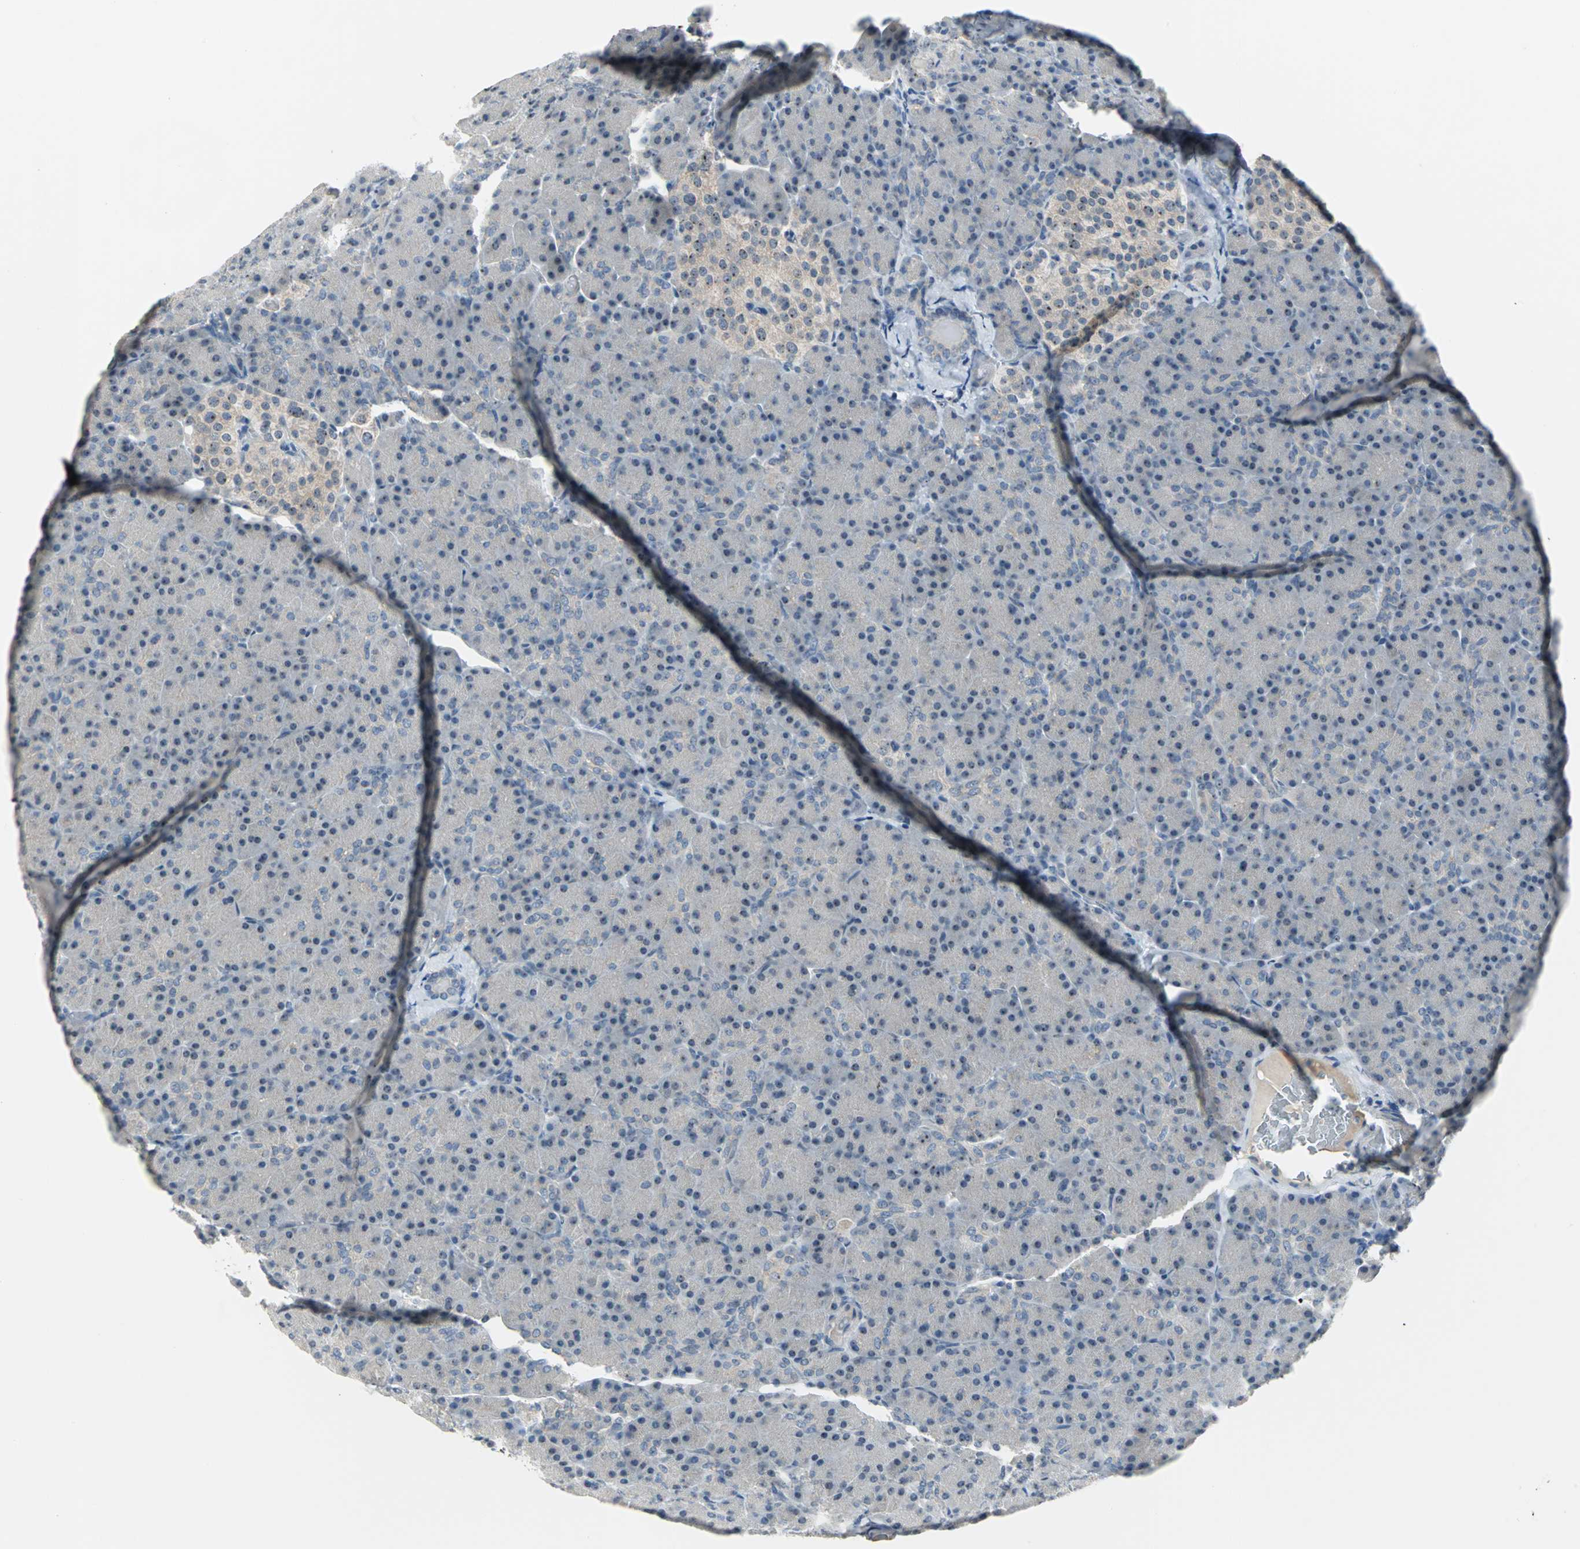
{"staining": {"intensity": "moderate", "quantity": ">75%", "location": "nuclear"}, "tissue": "pancreas", "cell_type": "Exocrine glandular cells", "image_type": "normal", "snomed": [{"axis": "morphology", "description": "Normal tissue, NOS"}, {"axis": "topography", "description": "Pancreas"}], "caption": "A histopathology image showing moderate nuclear expression in about >75% of exocrine glandular cells in unremarkable pancreas, as visualized by brown immunohistochemical staining.", "gene": "MYBBP1A", "patient": {"sex": "female", "age": 43}}